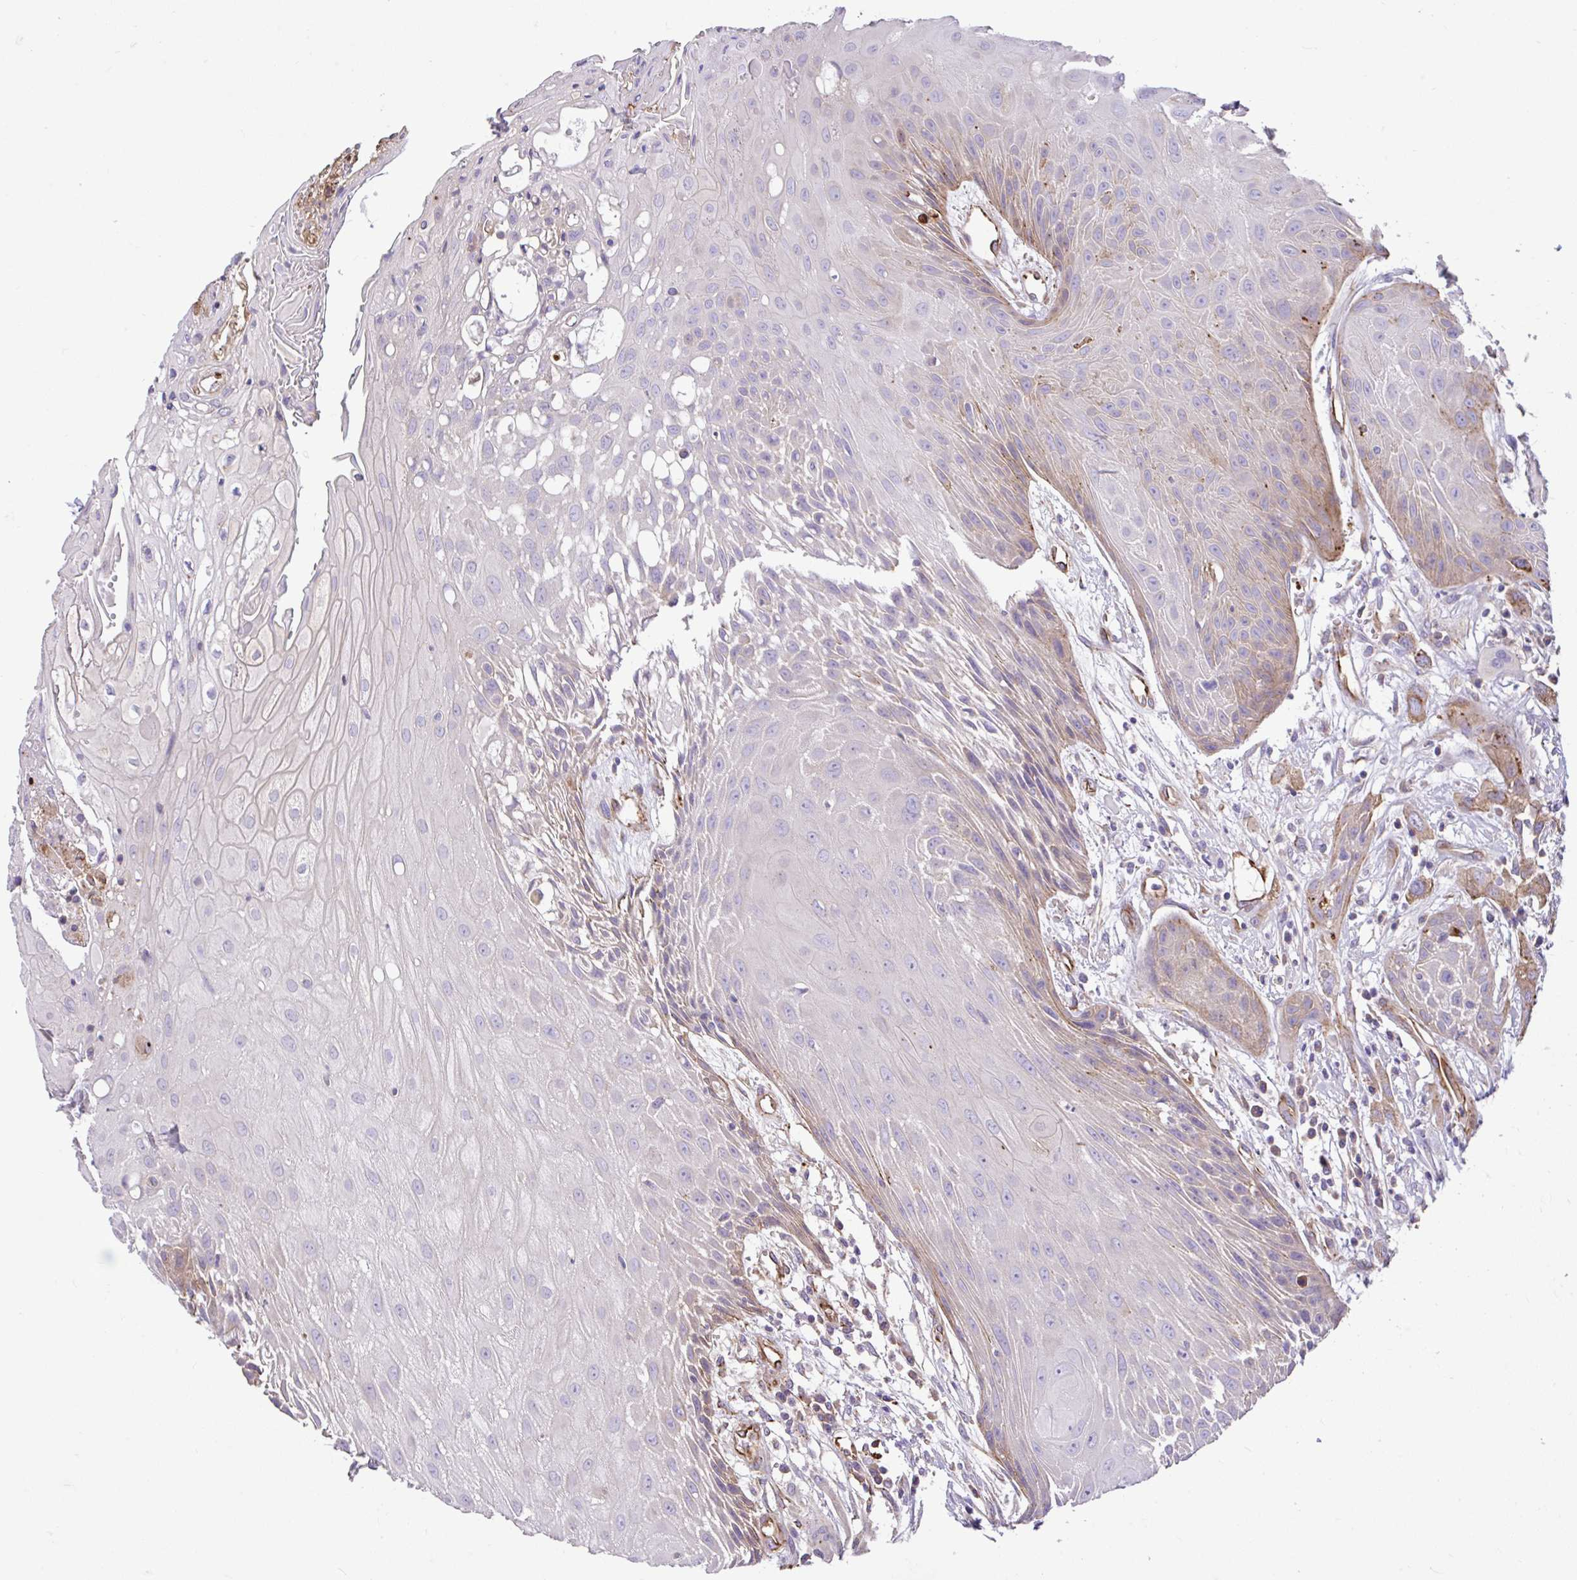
{"staining": {"intensity": "moderate", "quantity": "<25%", "location": "cytoplasmic/membranous"}, "tissue": "head and neck cancer", "cell_type": "Tumor cells", "image_type": "cancer", "snomed": [{"axis": "morphology", "description": "Squamous cell carcinoma, NOS"}, {"axis": "topography", "description": "Head-Neck"}], "caption": "A brown stain labels moderate cytoplasmic/membranous expression of a protein in human squamous cell carcinoma (head and neck) tumor cells.", "gene": "PTPRK", "patient": {"sex": "female", "age": 73}}